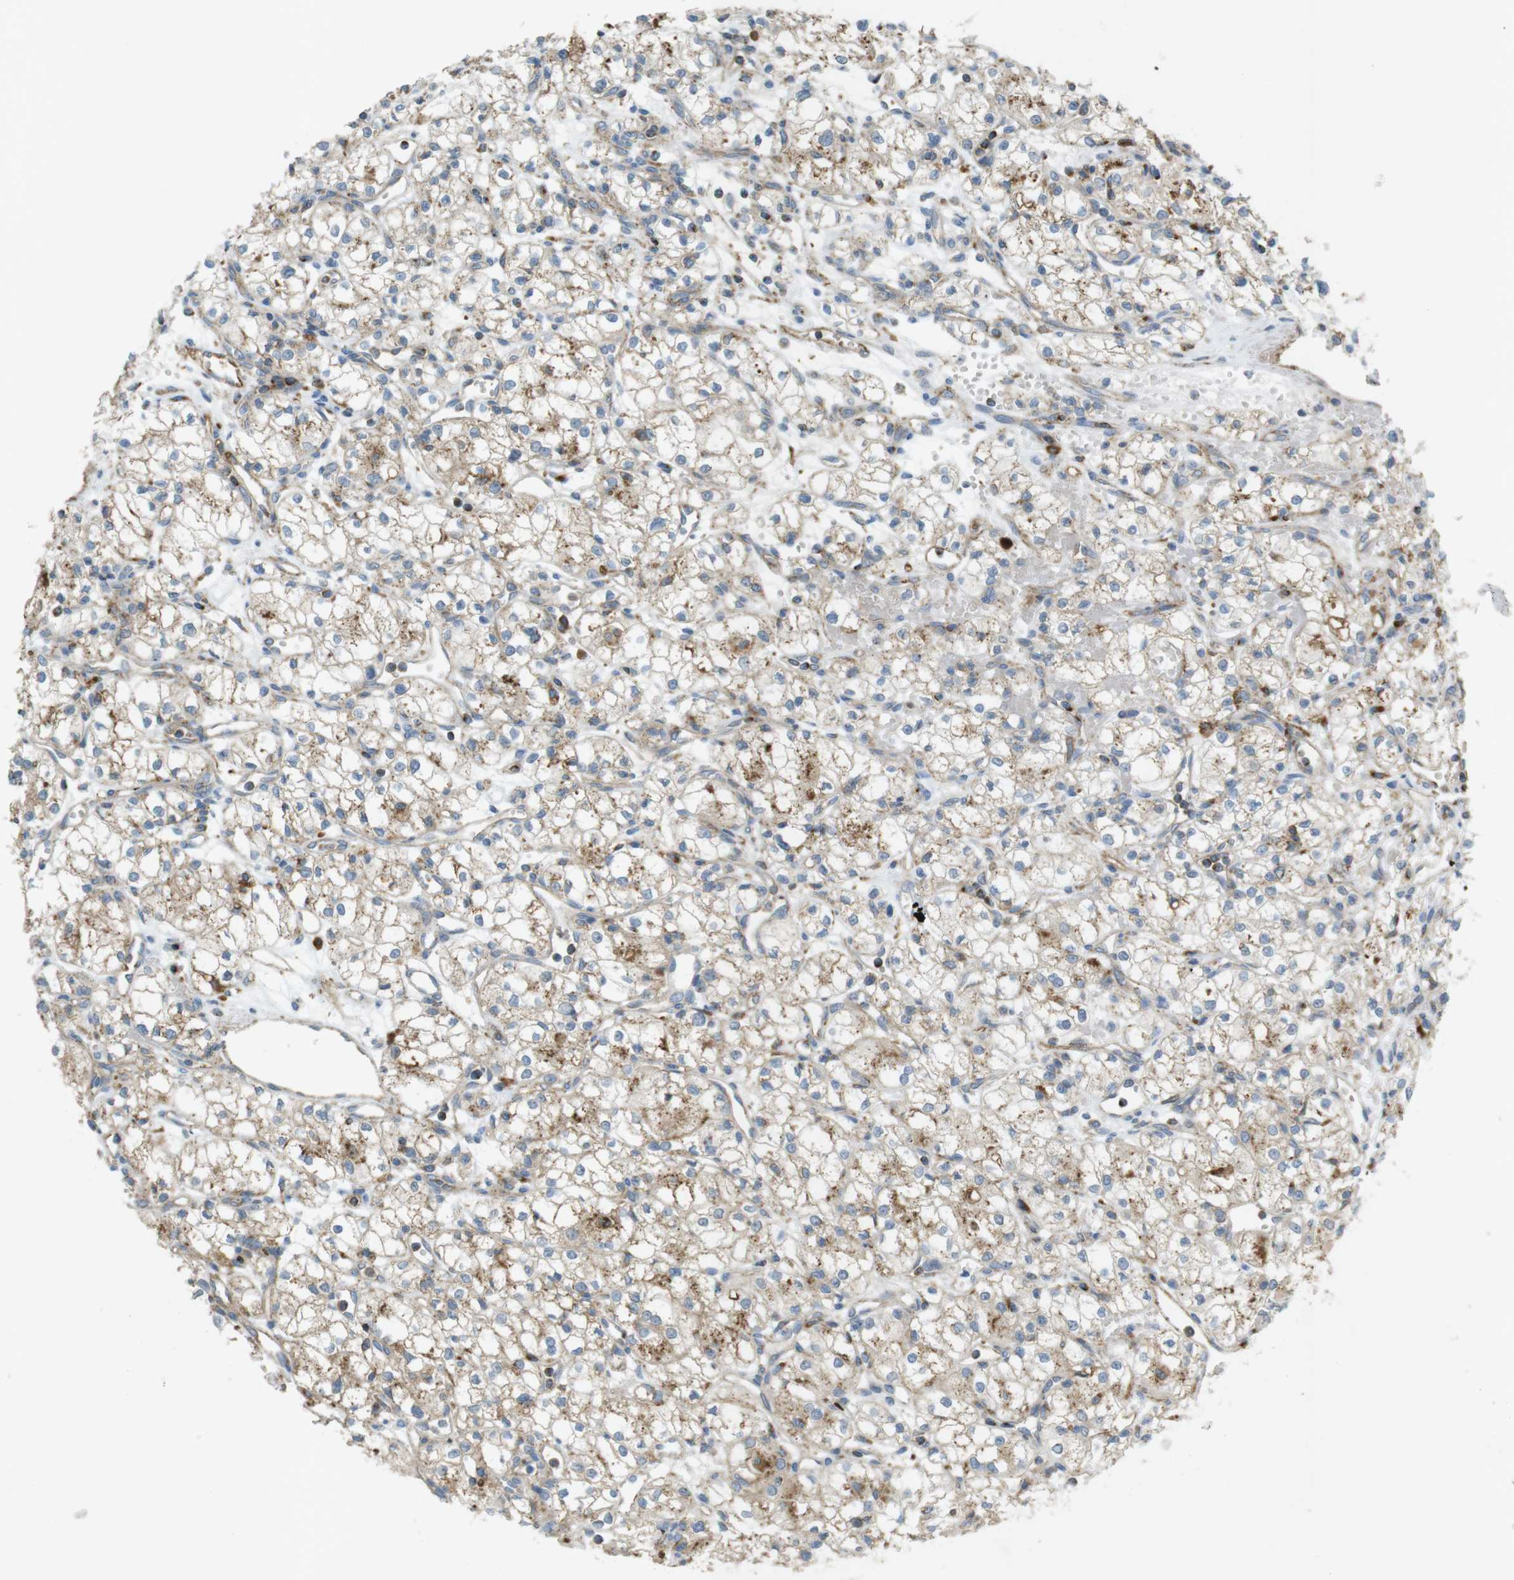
{"staining": {"intensity": "moderate", "quantity": "25%-75%", "location": "cytoplasmic/membranous"}, "tissue": "renal cancer", "cell_type": "Tumor cells", "image_type": "cancer", "snomed": [{"axis": "morphology", "description": "Normal tissue, NOS"}, {"axis": "morphology", "description": "Adenocarcinoma, NOS"}, {"axis": "topography", "description": "Kidney"}], "caption": "Renal cancer (adenocarcinoma) stained with immunohistochemistry (IHC) displays moderate cytoplasmic/membranous staining in approximately 25%-75% of tumor cells.", "gene": "LAMP1", "patient": {"sex": "male", "age": 59}}